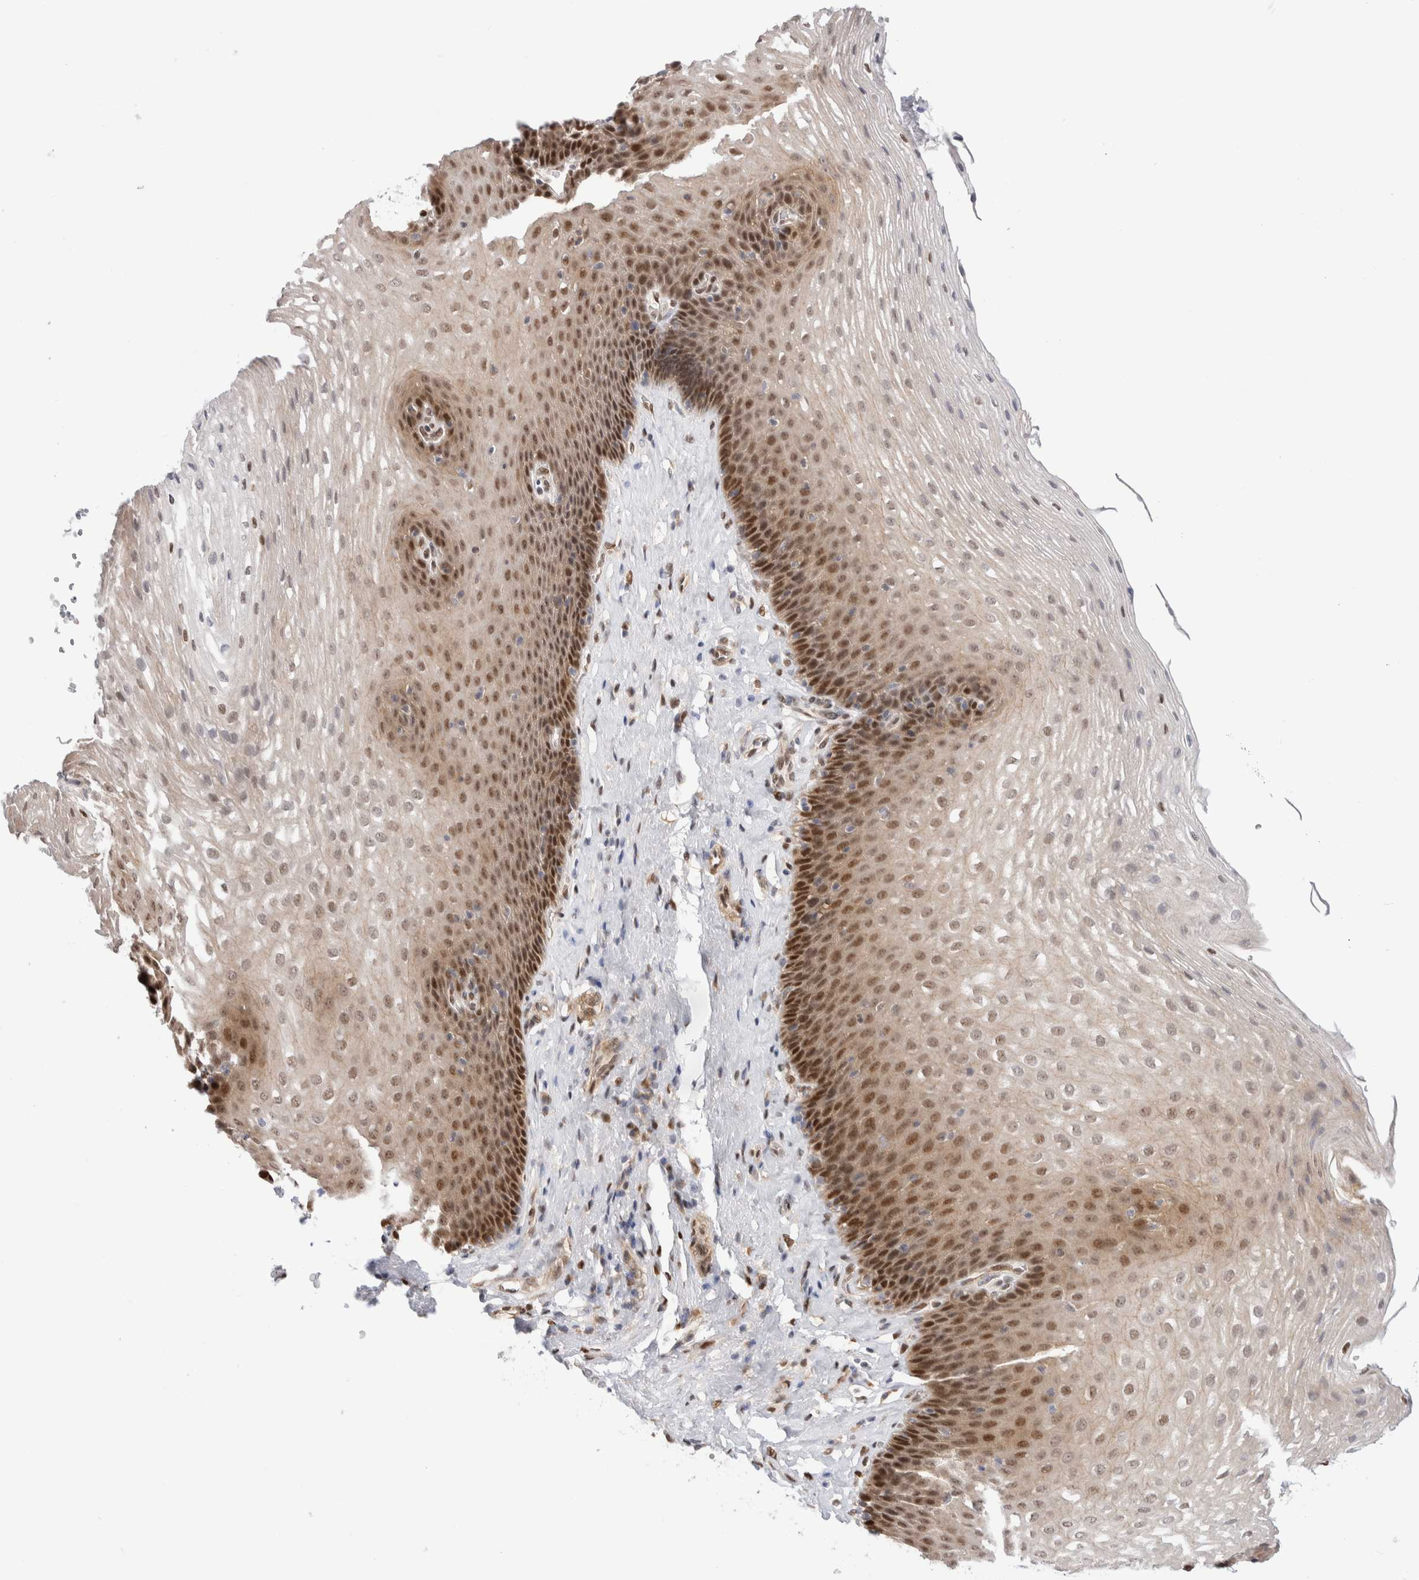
{"staining": {"intensity": "moderate", "quantity": ">75%", "location": "cytoplasmic/membranous,nuclear"}, "tissue": "esophagus", "cell_type": "Squamous epithelial cells", "image_type": "normal", "snomed": [{"axis": "morphology", "description": "Normal tissue, NOS"}, {"axis": "topography", "description": "Esophagus"}], "caption": "A high-resolution micrograph shows IHC staining of normal esophagus, which exhibits moderate cytoplasmic/membranous,nuclear staining in about >75% of squamous epithelial cells.", "gene": "NSMAF", "patient": {"sex": "female", "age": 66}}